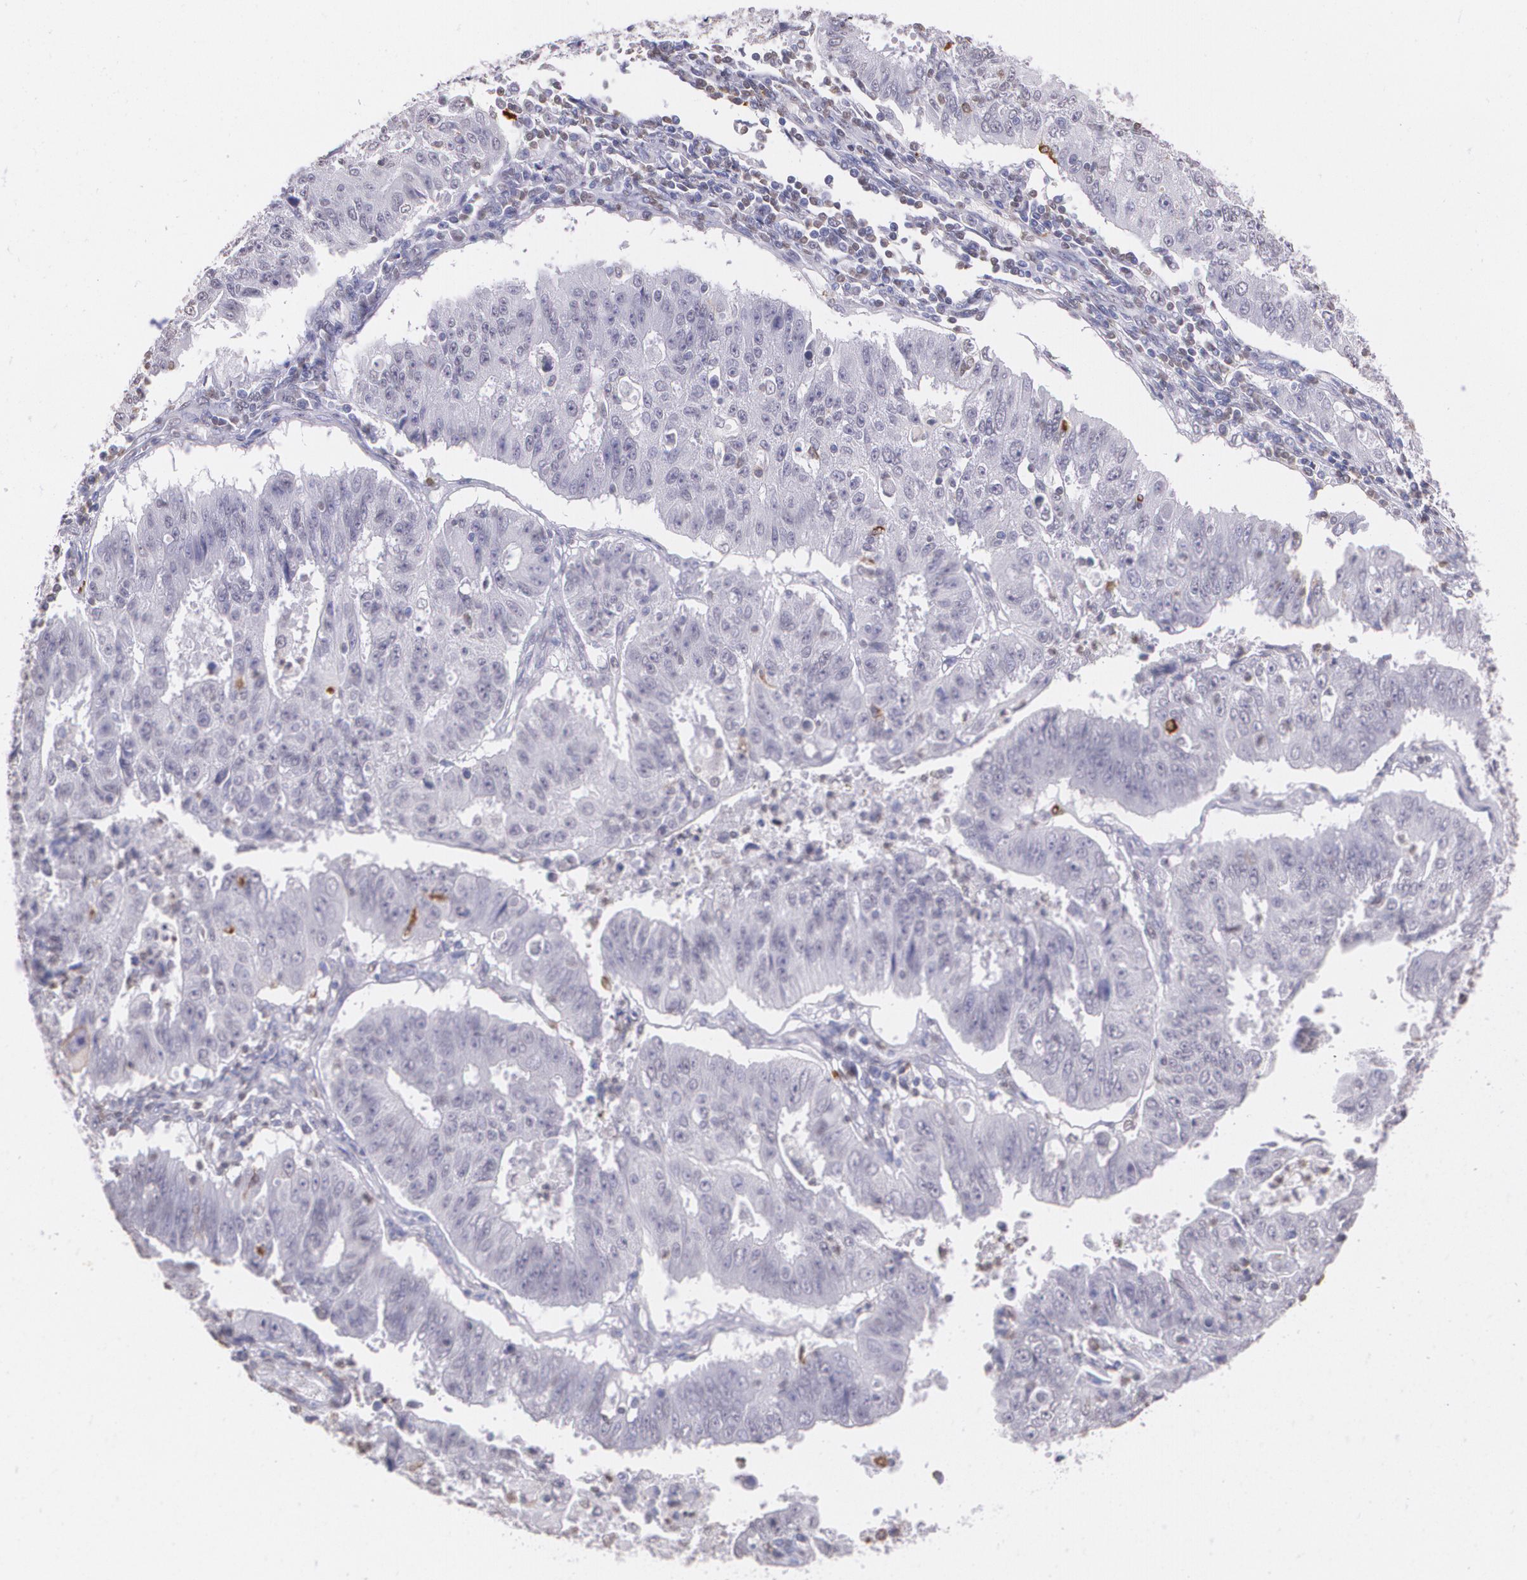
{"staining": {"intensity": "negative", "quantity": "none", "location": "none"}, "tissue": "endometrial cancer", "cell_type": "Tumor cells", "image_type": "cancer", "snomed": [{"axis": "morphology", "description": "Adenocarcinoma, NOS"}, {"axis": "topography", "description": "Endometrium"}], "caption": "Immunohistochemistry (IHC) image of endometrial adenocarcinoma stained for a protein (brown), which demonstrates no positivity in tumor cells. Nuclei are stained in blue.", "gene": "RTN1", "patient": {"sex": "female", "age": 42}}